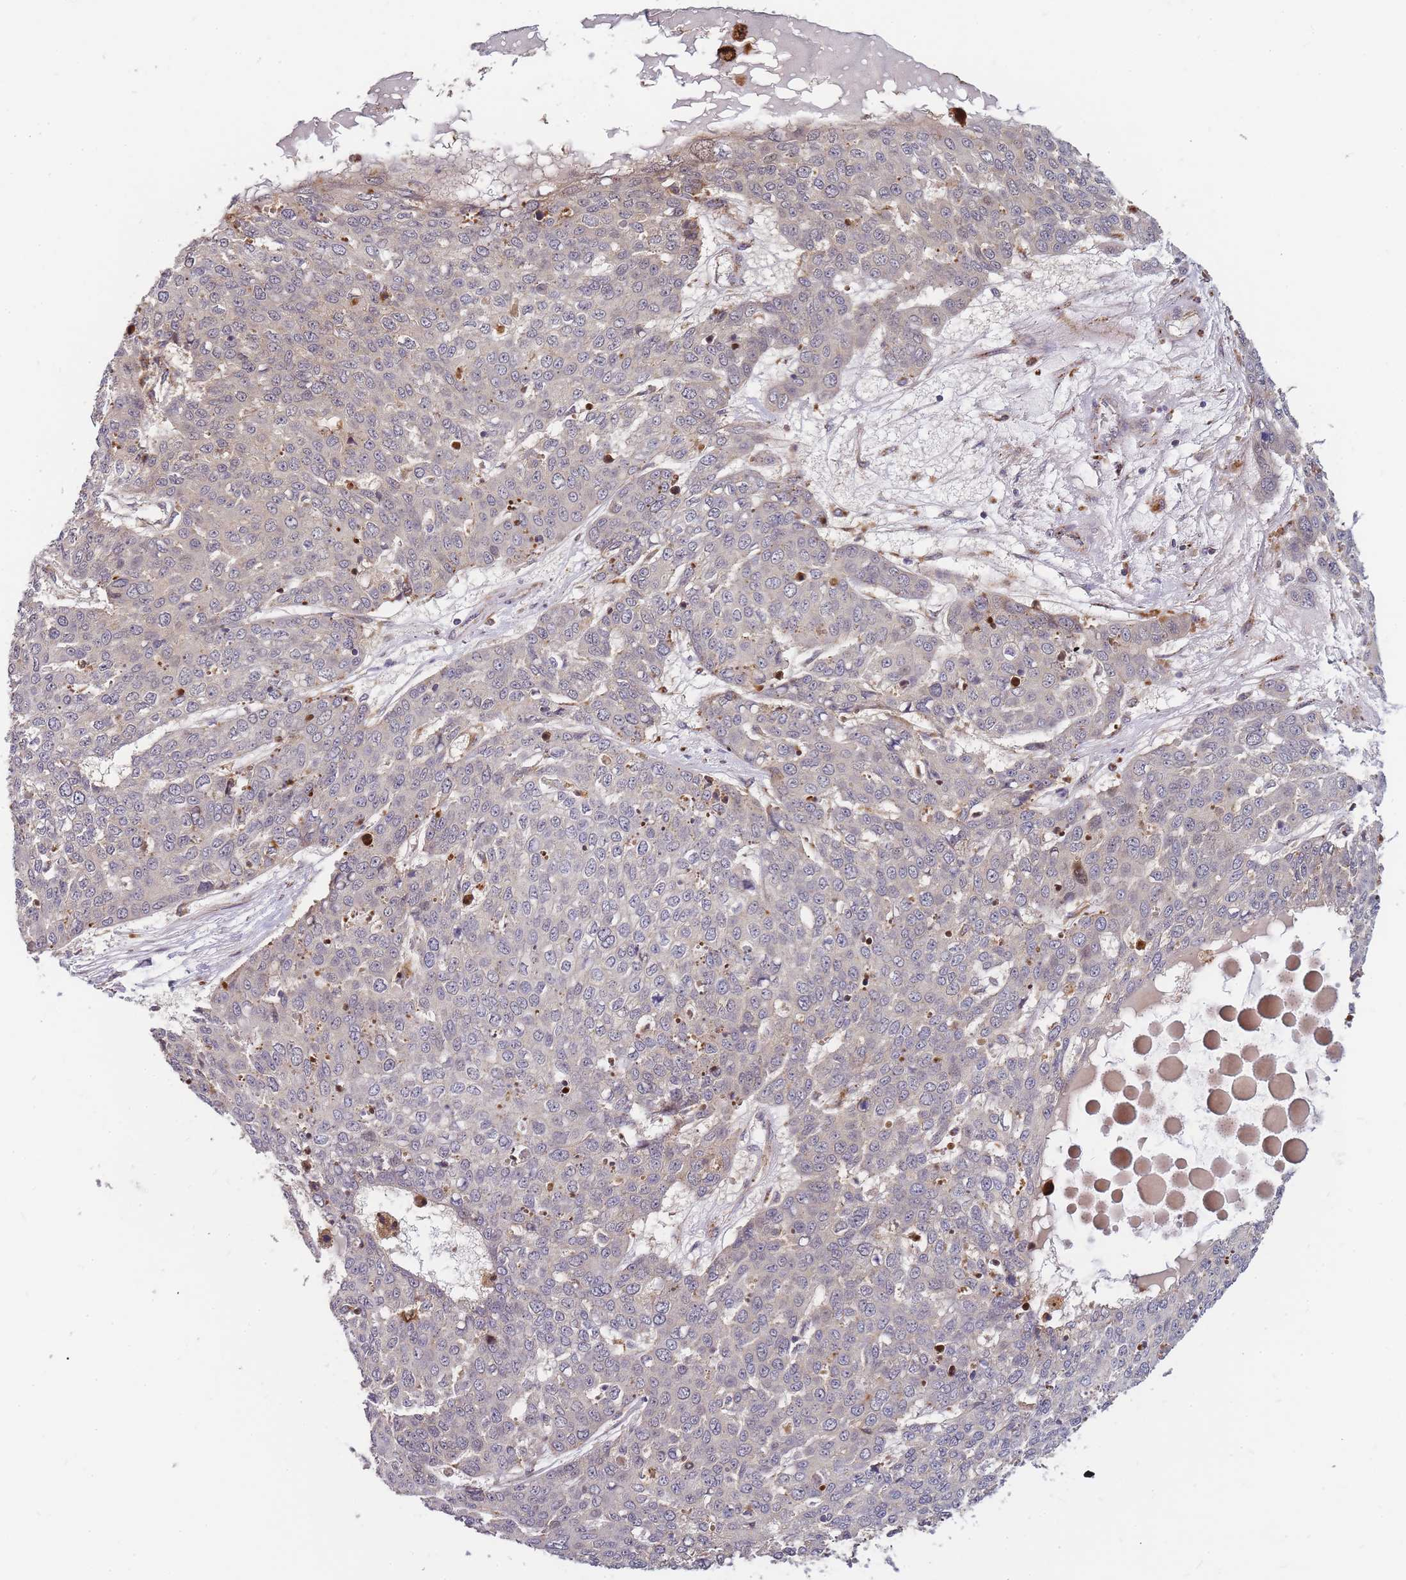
{"staining": {"intensity": "negative", "quantity": "none", "location": "none"}, "tissue": "skin cancer", "cell_type": "Tumor cells", "image_type": "cancer", "snomed": [{"axis": "morphology", "description": "Squamous cell carcinoma, NOS"}, {"axis": "topography", "description": "Skin"}], "caption": "The photomicrograph reveals no significant staining in tumor cells of skin cancer.", "gene": "ATG5", "patient": {"sex": "male", "age": 71}}